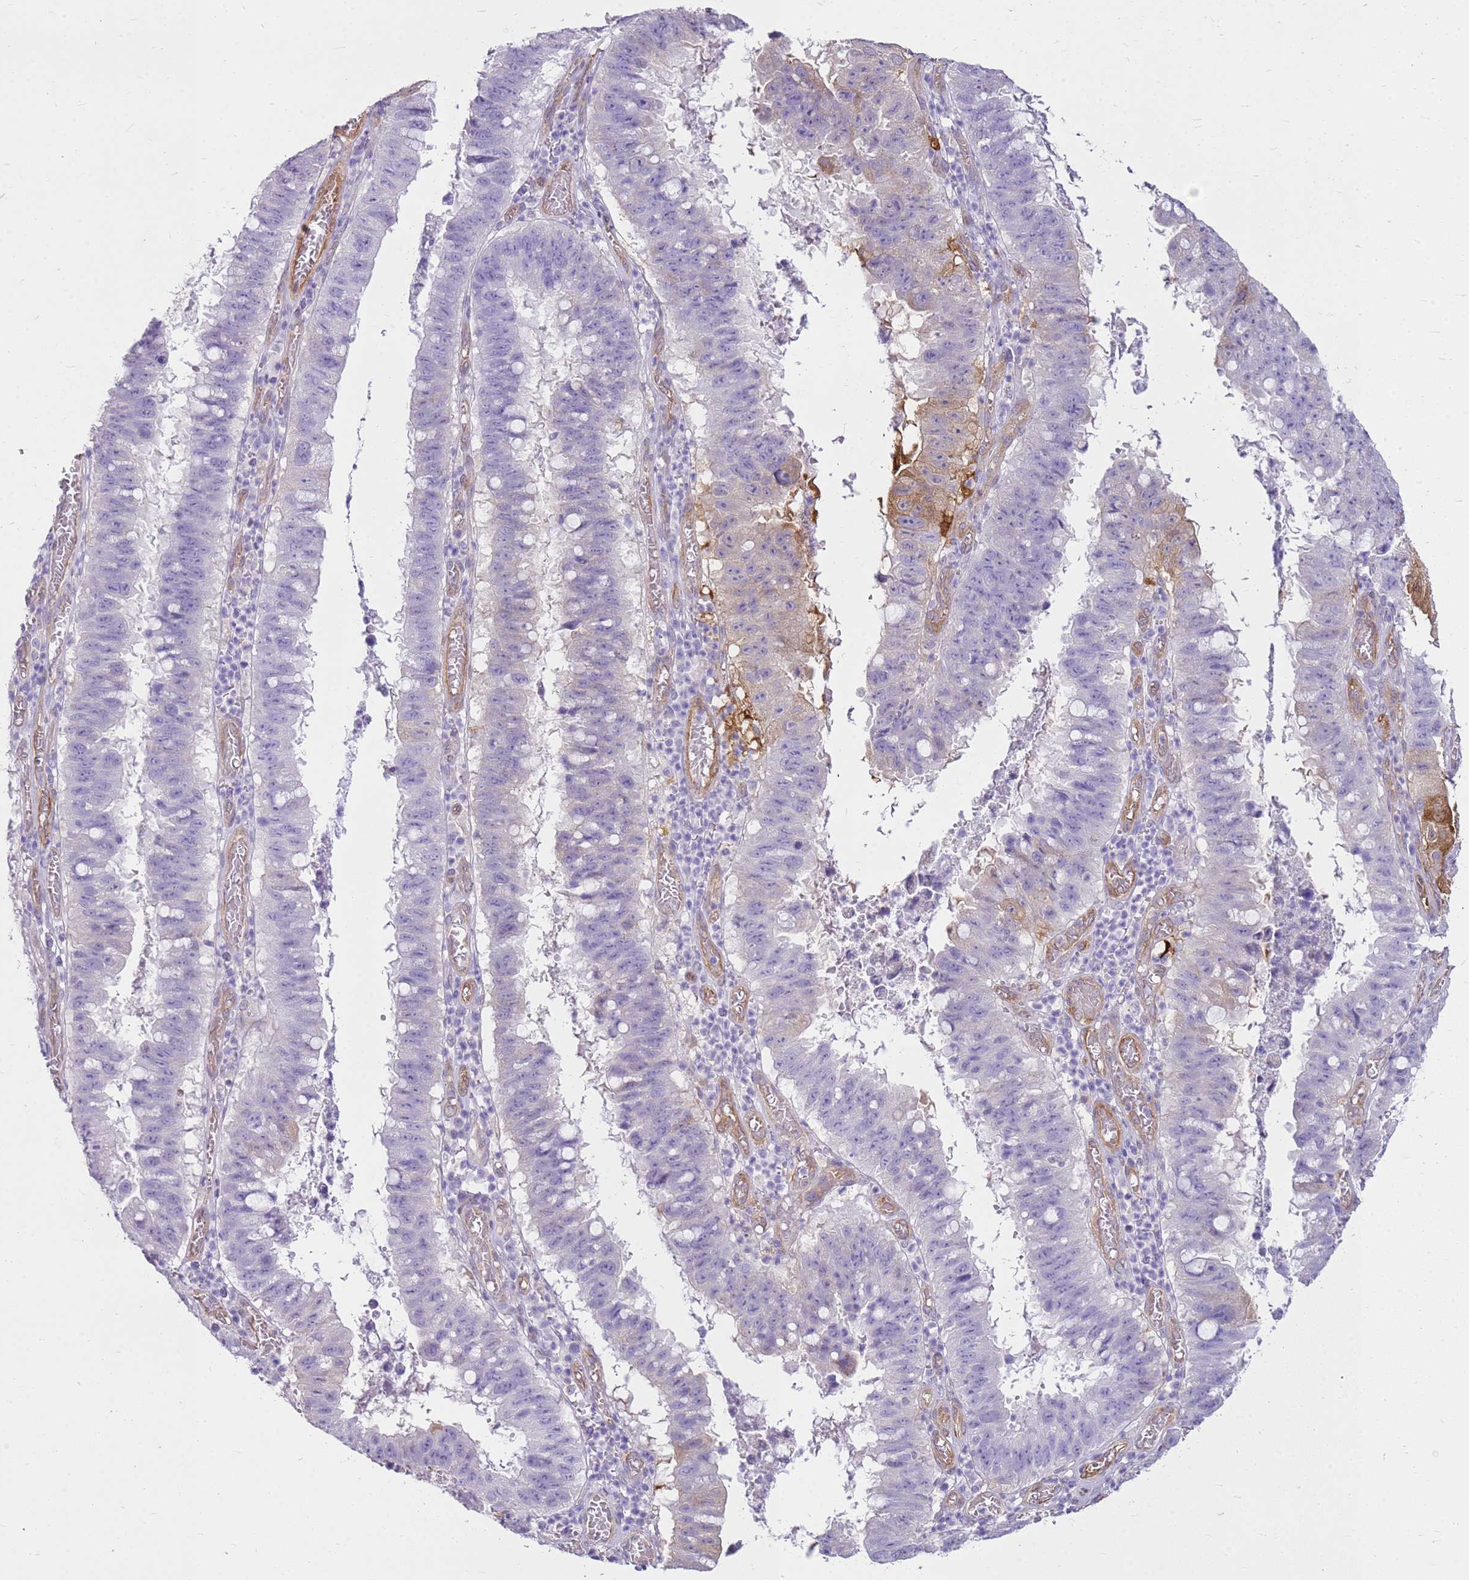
{"staining": {"intensity": "moderate", "quantity": "<25%", "location": "cytoplasmic/membranous"}, "tissue": "stomach cancer", "cell_type": "Tumor cells", "image_type": "cancer", "snomed": [{"axis": "morphology", "description": "Adenocarcinoma, NOS"}, {"axis": "topography", "description": "Stomach"}], "caption": "Stomach cancer stained with a protein marker shows moderate staining in tumor cells.", "gene": "HSPB1", "patient": {"sex": "male", "age": 59}}